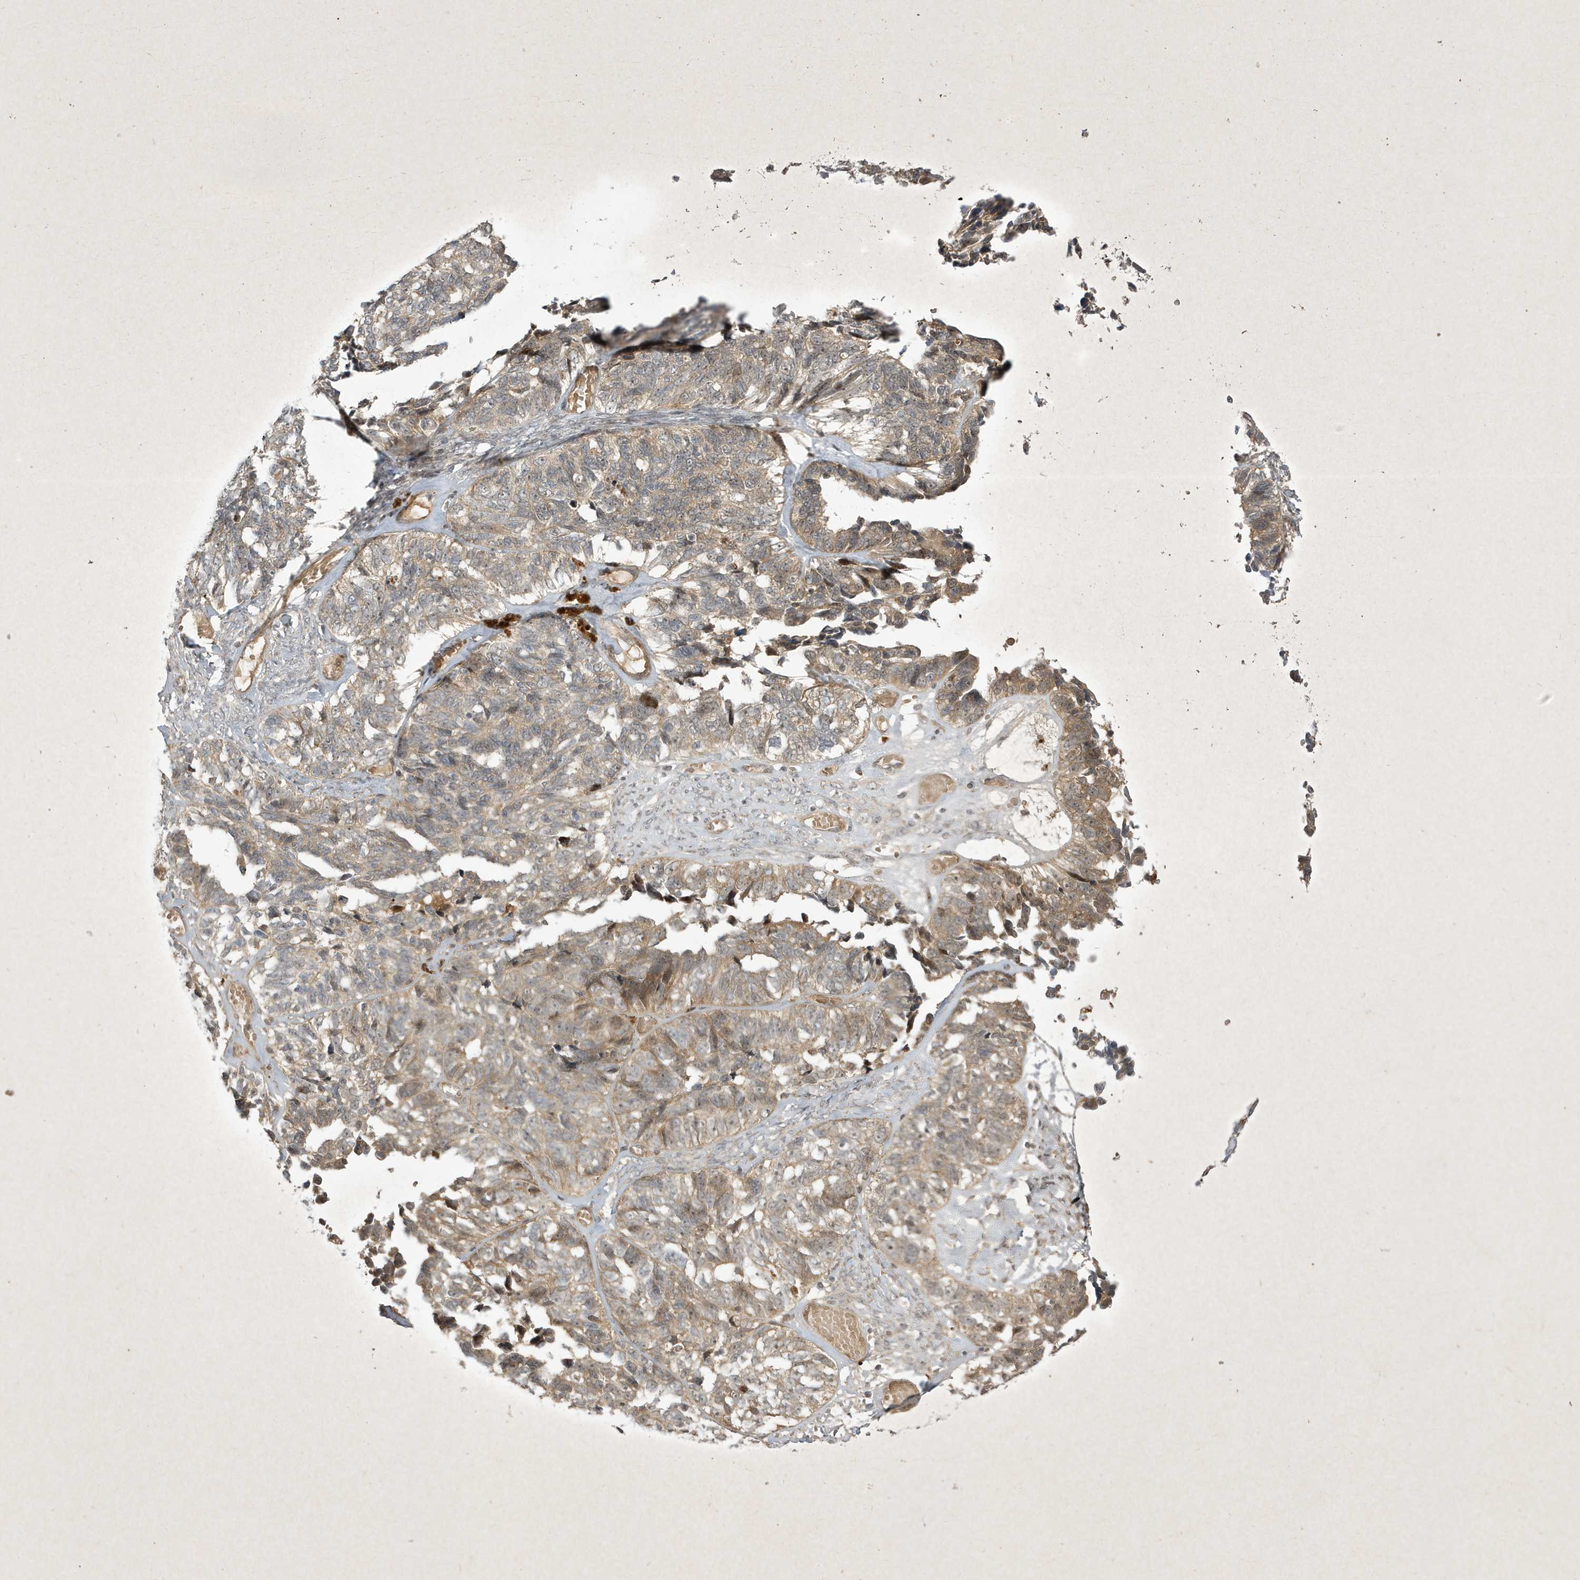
{"staining": {"intensity": "weak", "quantity": "25%-75%", "location": "cytoplasmic/membranous"}, "tissue": "ovarian cancer", "cell_type": "Tumor cells", "image_type": "cancer", "snomed": [{"axis": "morphology", "description": "Cystadenocarcinoma, serous, NOS"}, {"axis": "topography", "description": "Ovary"}], "caption": "The histopathology image reveals staining of ovarian cancer (serous cystadenocarcinoma), revealing weak cytoplasmic/membranous protein staining (brown color) within tumor cells.", "gene": "FAM83C", "patient": {"sex": "female", "age": 79}}